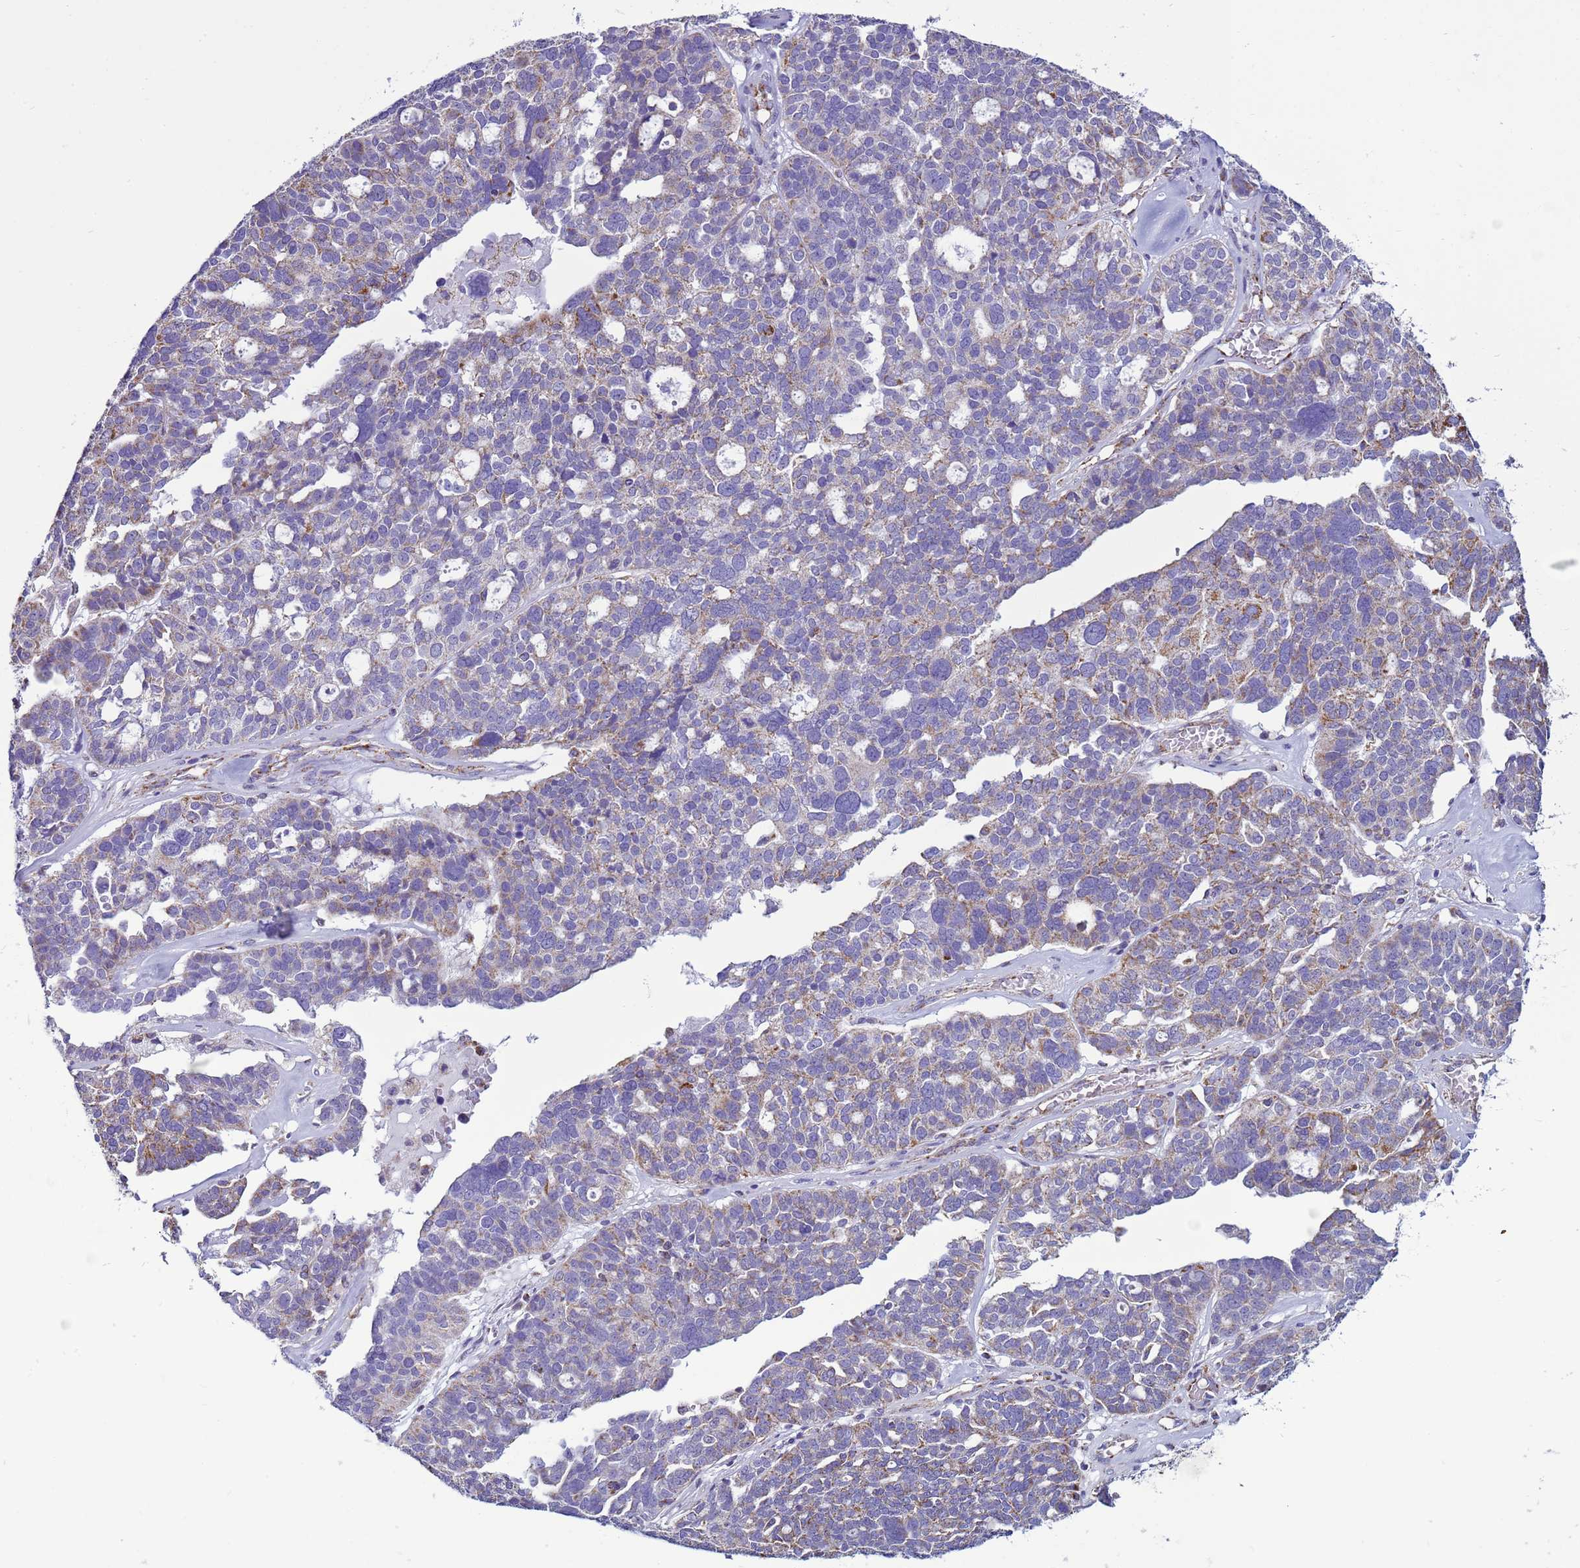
{"staining": {"intensity": "moderate", "quantity": "<25%", "location": "cytoplasmic/membranous"}, "tissue": "ovarian cancer", "cell_type": "Tumor cells", "image_type": "cancer", "snomed": [{"axis": "morphology", "description": "Cystadenocarcinoma, serous, NOS"}, {"axis": "topography", "description": "Ovary"}], "caption": "DAB (3,3'-diaminobenzidine) immunohistochemical staining of human ovarian cancer displays moderate cytoplasmic/membranous protein expression in about <25% of tumor cells.", "gene": "NCALD", "patient": {"sex": "female", "age": 59}}